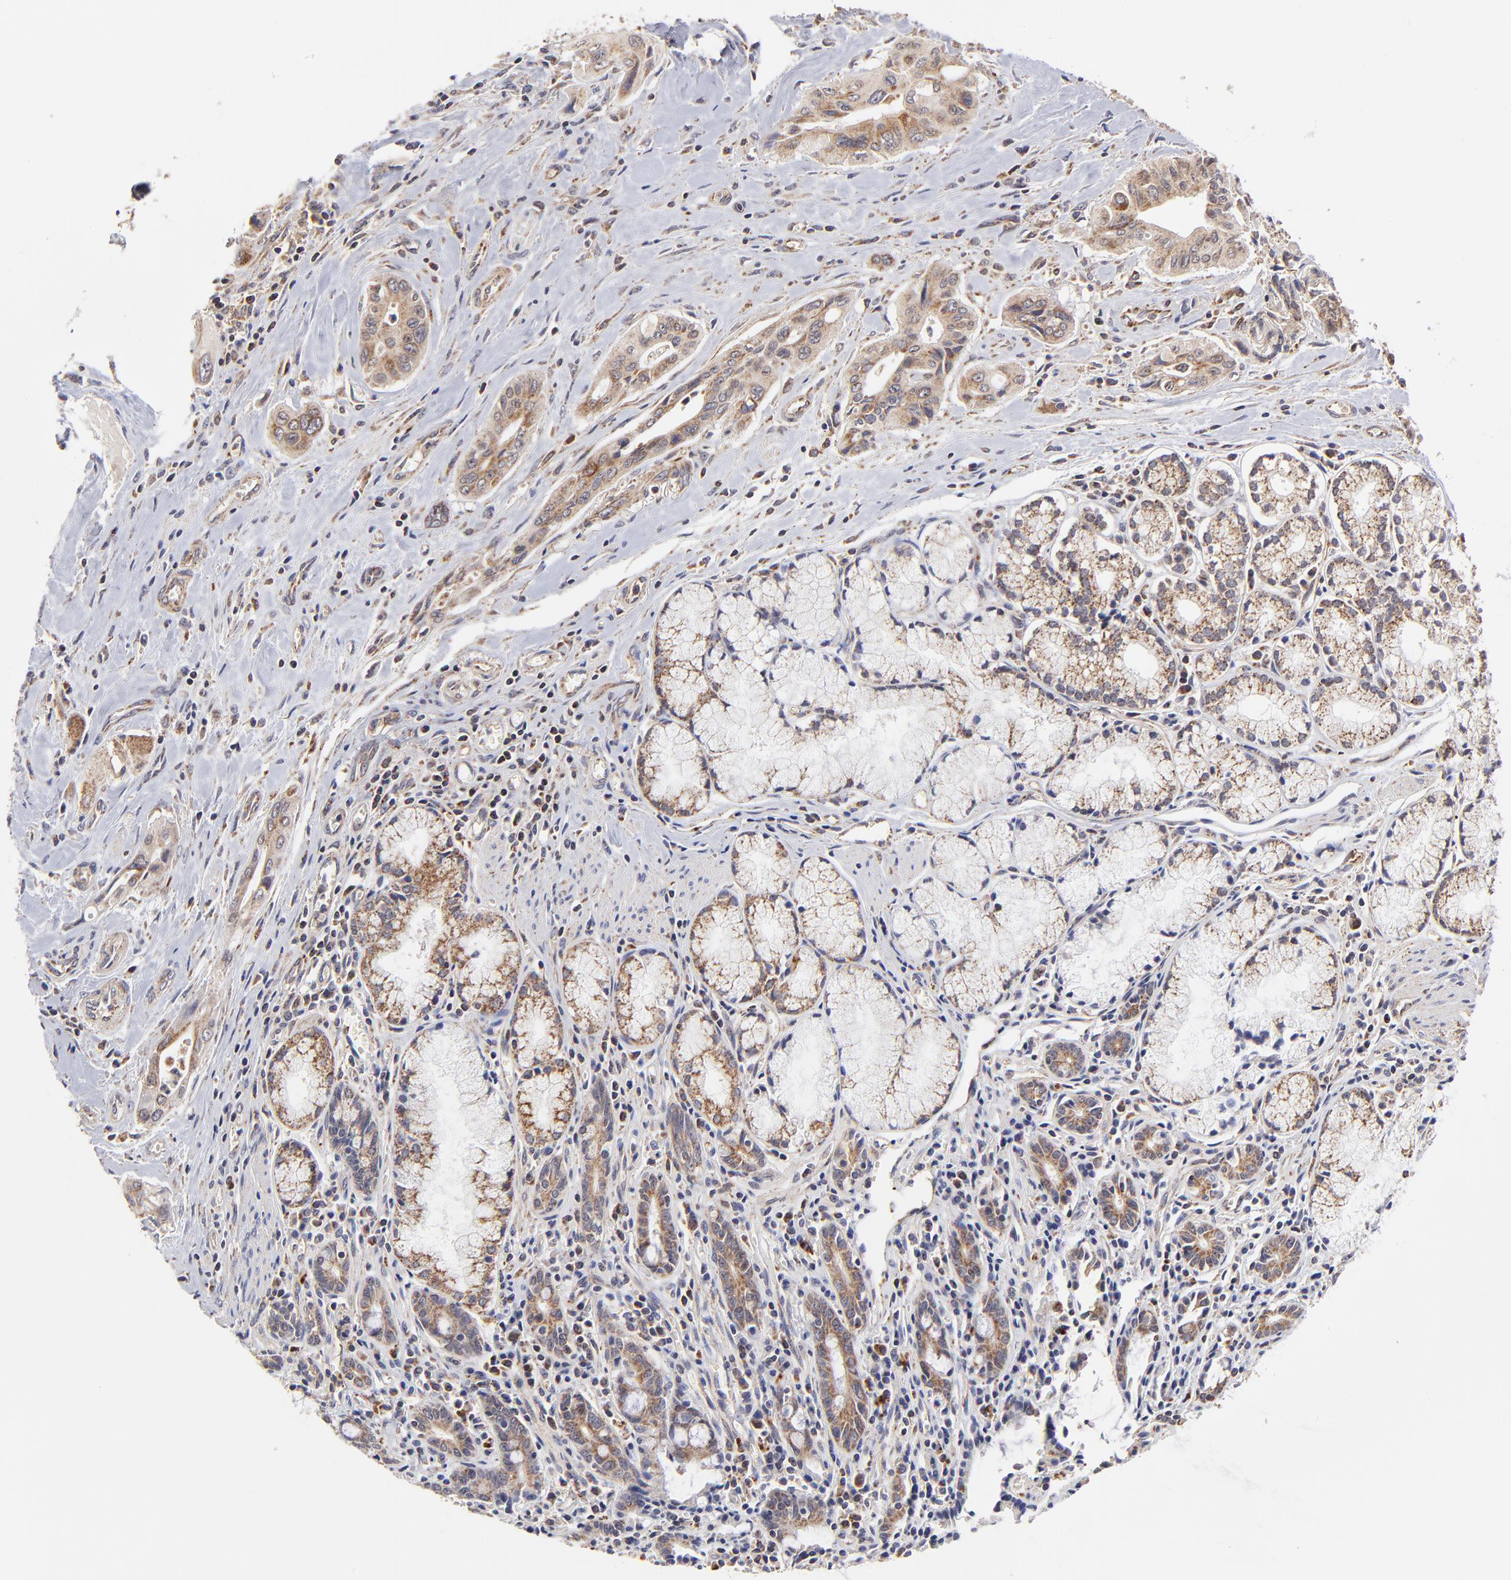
{"staining": {"intensity": "weak", "quantity": ">75%", "location": "cytoplasmic/membranous"}, "tissue": "pancreatic cancer", "cell_type": "Tumor cells", "image_type": "cancer", "snomed": [{"axis": "morphology", "description": "Adenocarcinoma, NOS"}, {"axis": "topography", "description": "Pancreas"}], "caption": "Immunohistochemistry (IHC) histopathology image of human pancreatic adenocarcinoma stained for a protein (brown), which shows low levels of weak cytoplasmic/membranous expression in about >75% of tumor cells.", "gene": "MAP2K7", "patient": {"sex": "male", "age": 77}}